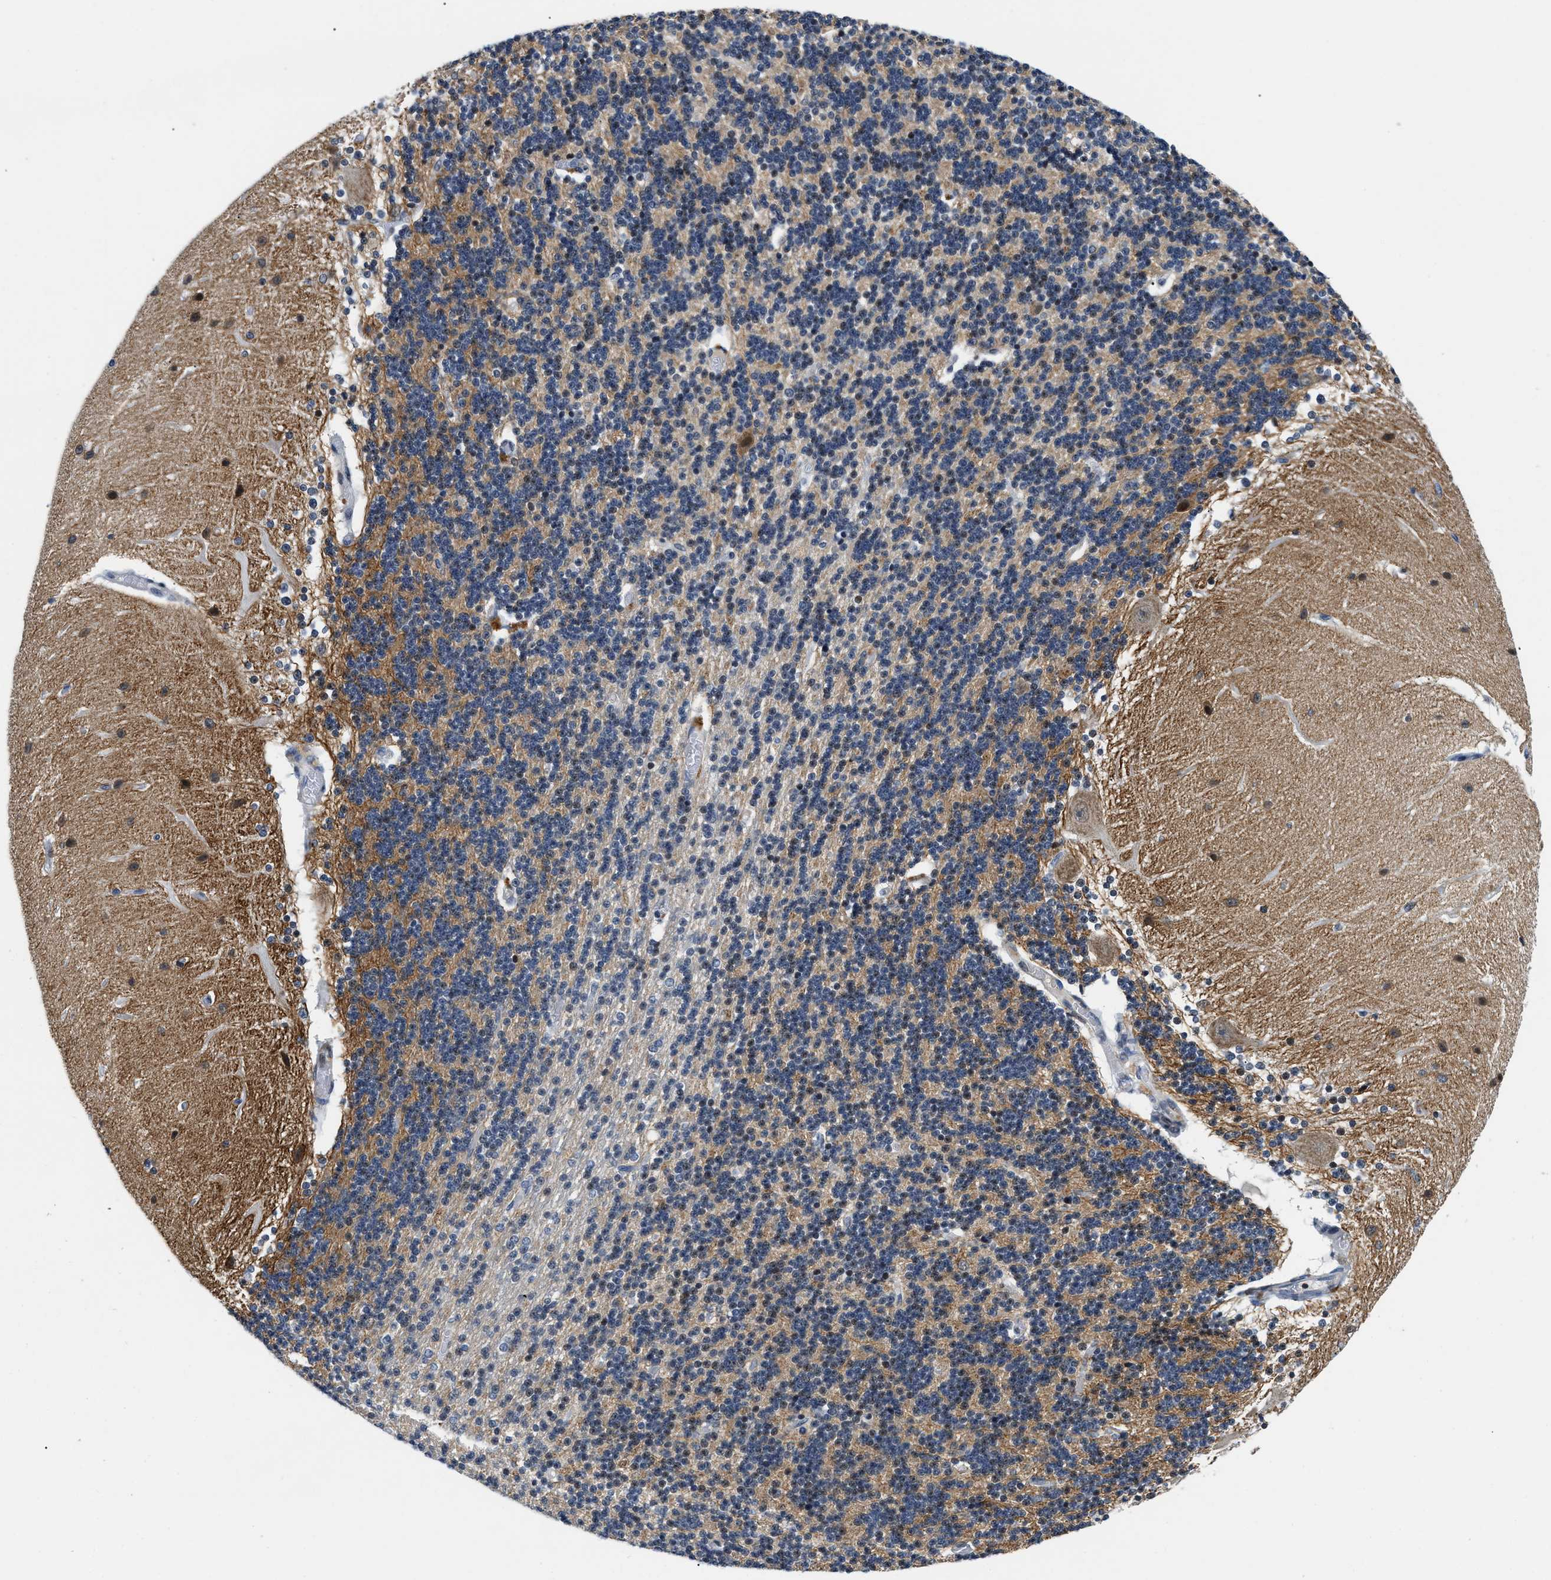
{"staining": {"intensity": "moderate", "quantity": "25%-75%", "location": "cytoplasmic/membranous,nuclear"}, "tissue": "cerebellum", "cell_type": "Cells in granular layer", "image_type": "normal", "snomed": [{"axis": "morphology", "description": "Normal tissue, NOS"}, {"axis": "topography", "description": "Cerebellum"}], "caption": "Protein staining shows moderate cytoplasmic/membranous,nuclear expression in approximately 25%-75% of cells in granular layer in benign cerebellum. (DAB (3,3'-diaminobenzidine) = brown stain, brightfield microscopy at high magnification).", "gene": "IKBKE", "patient": {"sex": "female", "age": 54}}